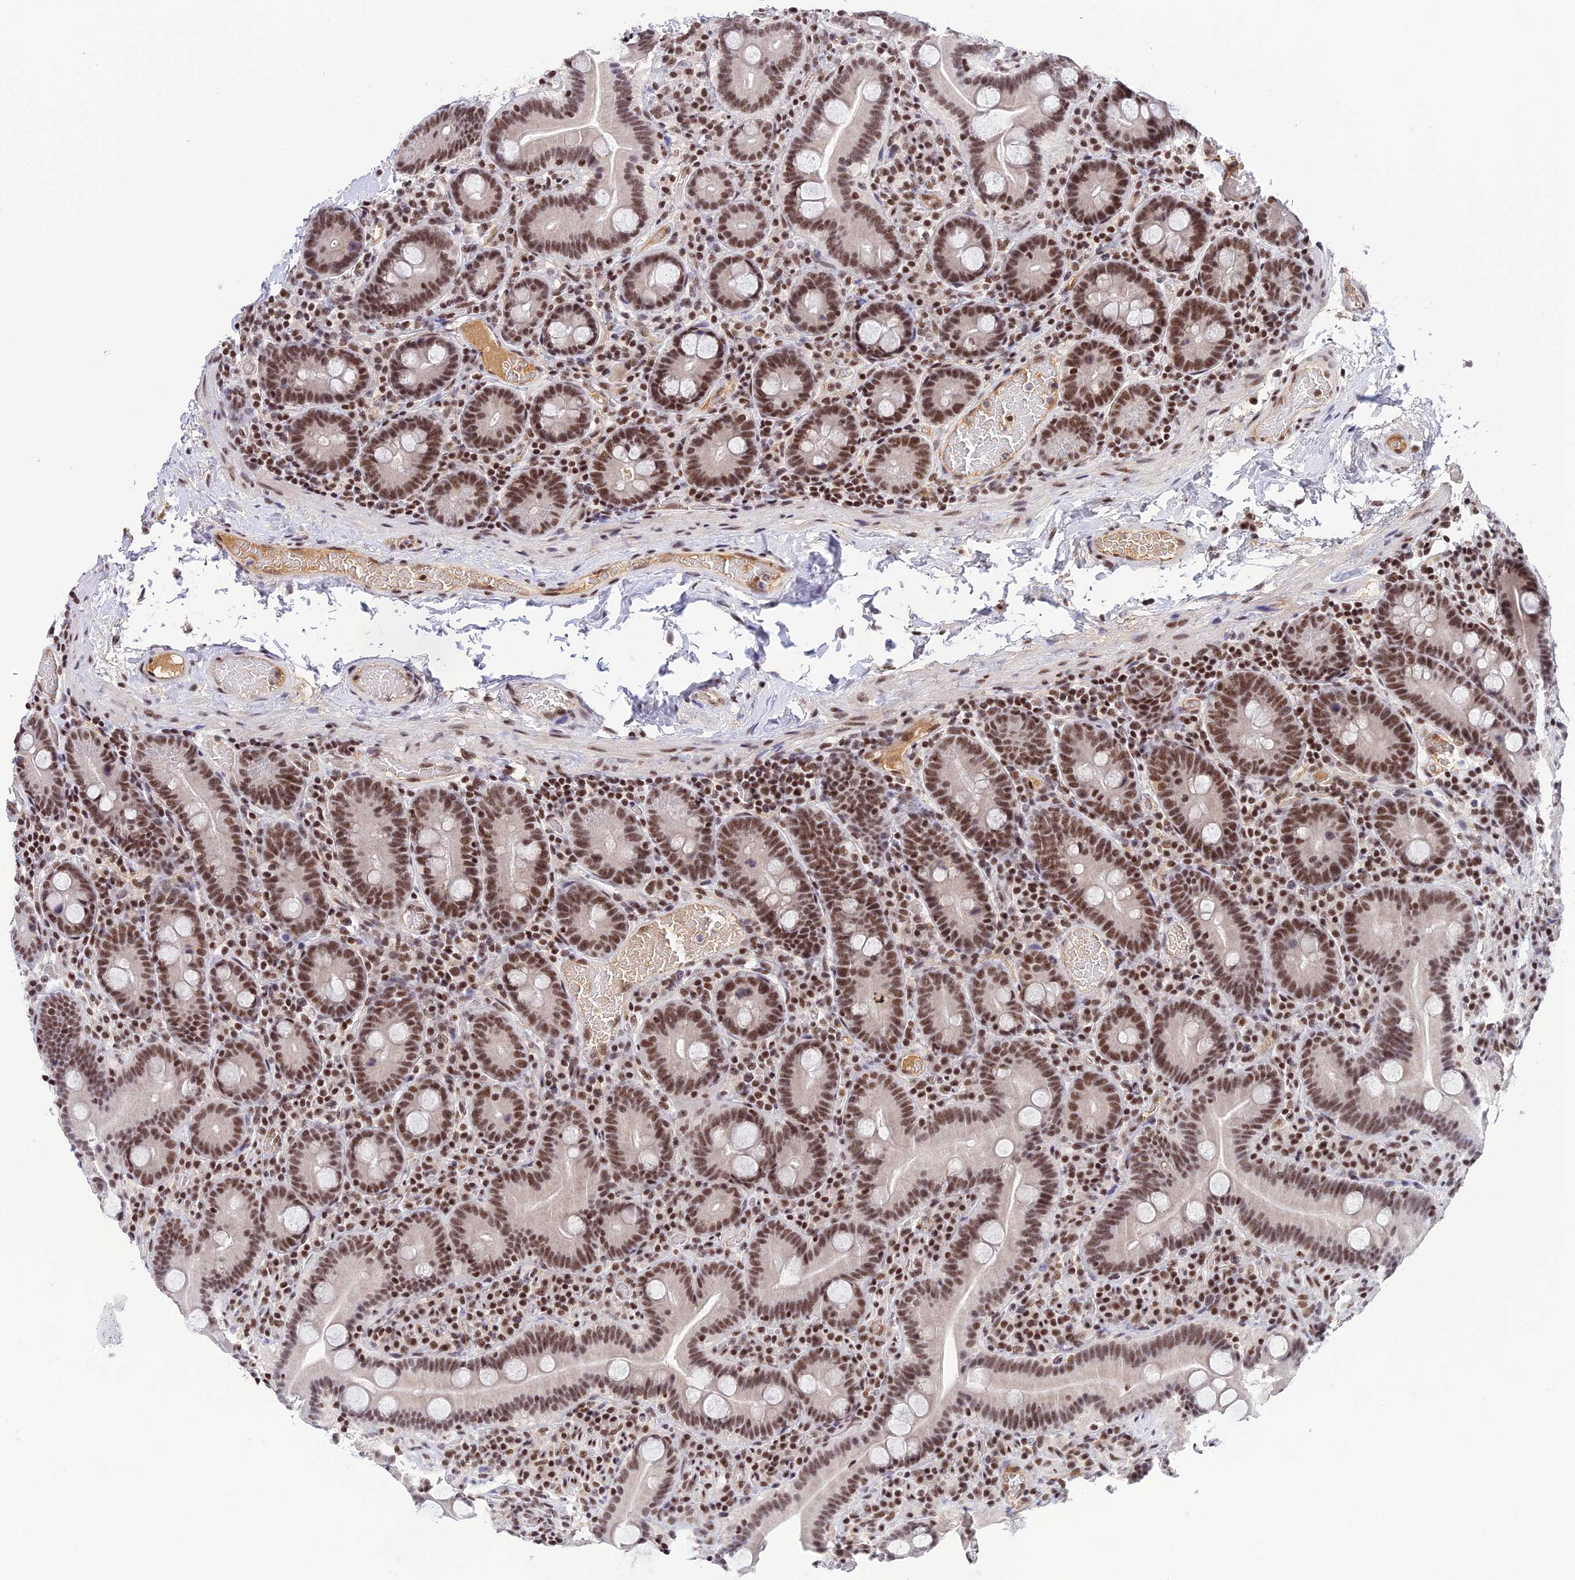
{"staining": {"intensity": "strong", "quantity": ">75%", "location": "nuclear"}, "tissue": "duodenum", "cell_type": "Glandular cells", "image_type": "normal", "snomed": [{"axis": "morphology", "description": "Normal tissue, NOS"}, {"axis": "topography", "description": "Duodenum"}], "caption": "Brown immunohistochemical staining in normal human duodenum reveals strong nuclear positivity in approximately >75% of glandular cells.", "gene": "THAP11", "patient": {"sex": "male", "age": 55}}